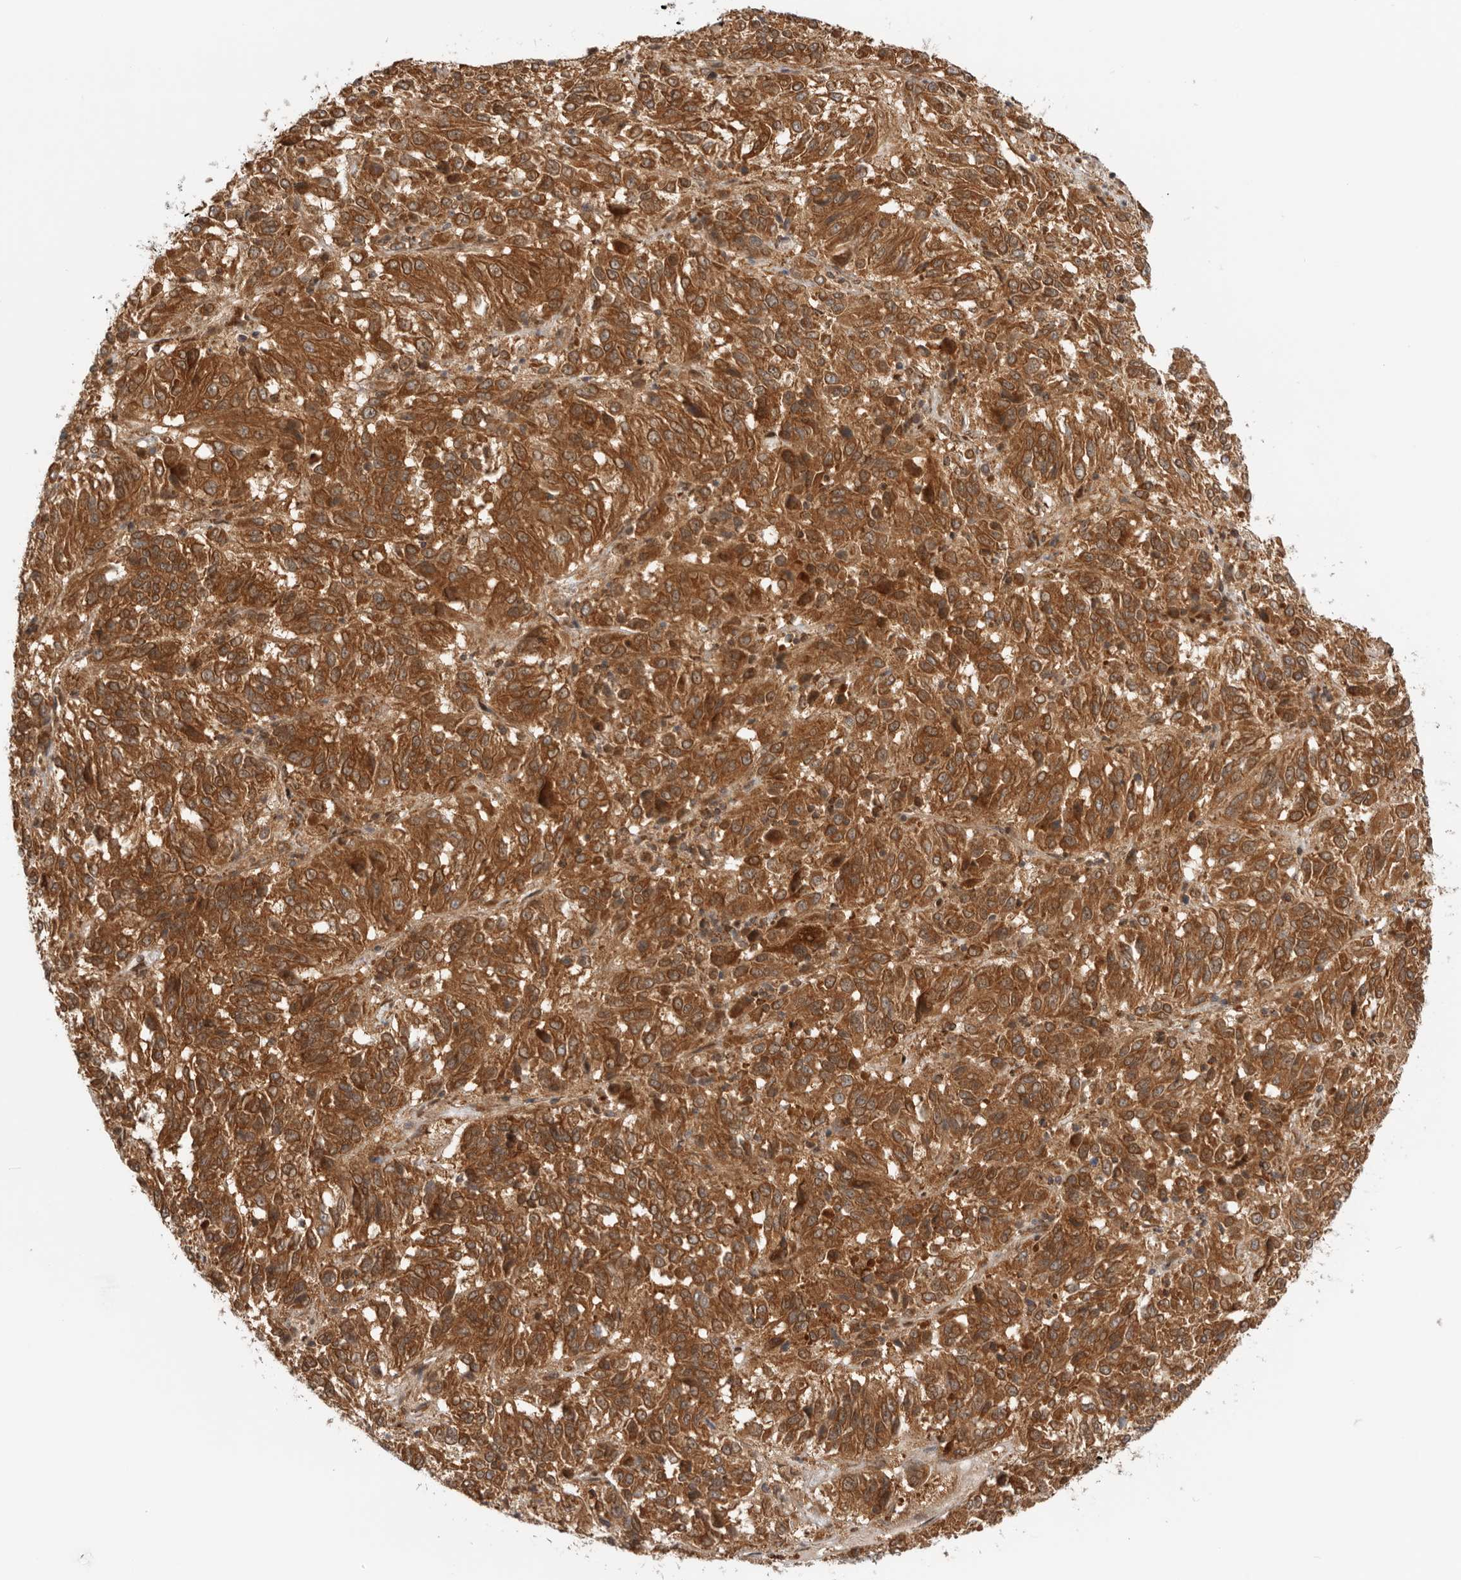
{"staining": {"intensity": "strong", "quantity": ">75%", "location": "cytoplasmic/membranous"}, "tissue": "melanoma", "cell_type": "Tumor cells", "image_type": "cancer", "snomed": [{"axis": "morphology", "description": "Malignant melanoma, Metastatic site"}, {"axis": "topography", "description": "Lung"}], "caption": "Malignant melanoma (metastatic site) was stained to show a protein in brown. There is high levels of strong cytoplasmic/membranous staining in about >75% of tumor cells.", "gene": "DCAF8", "patient": {"sex": "male", "age": 64}}